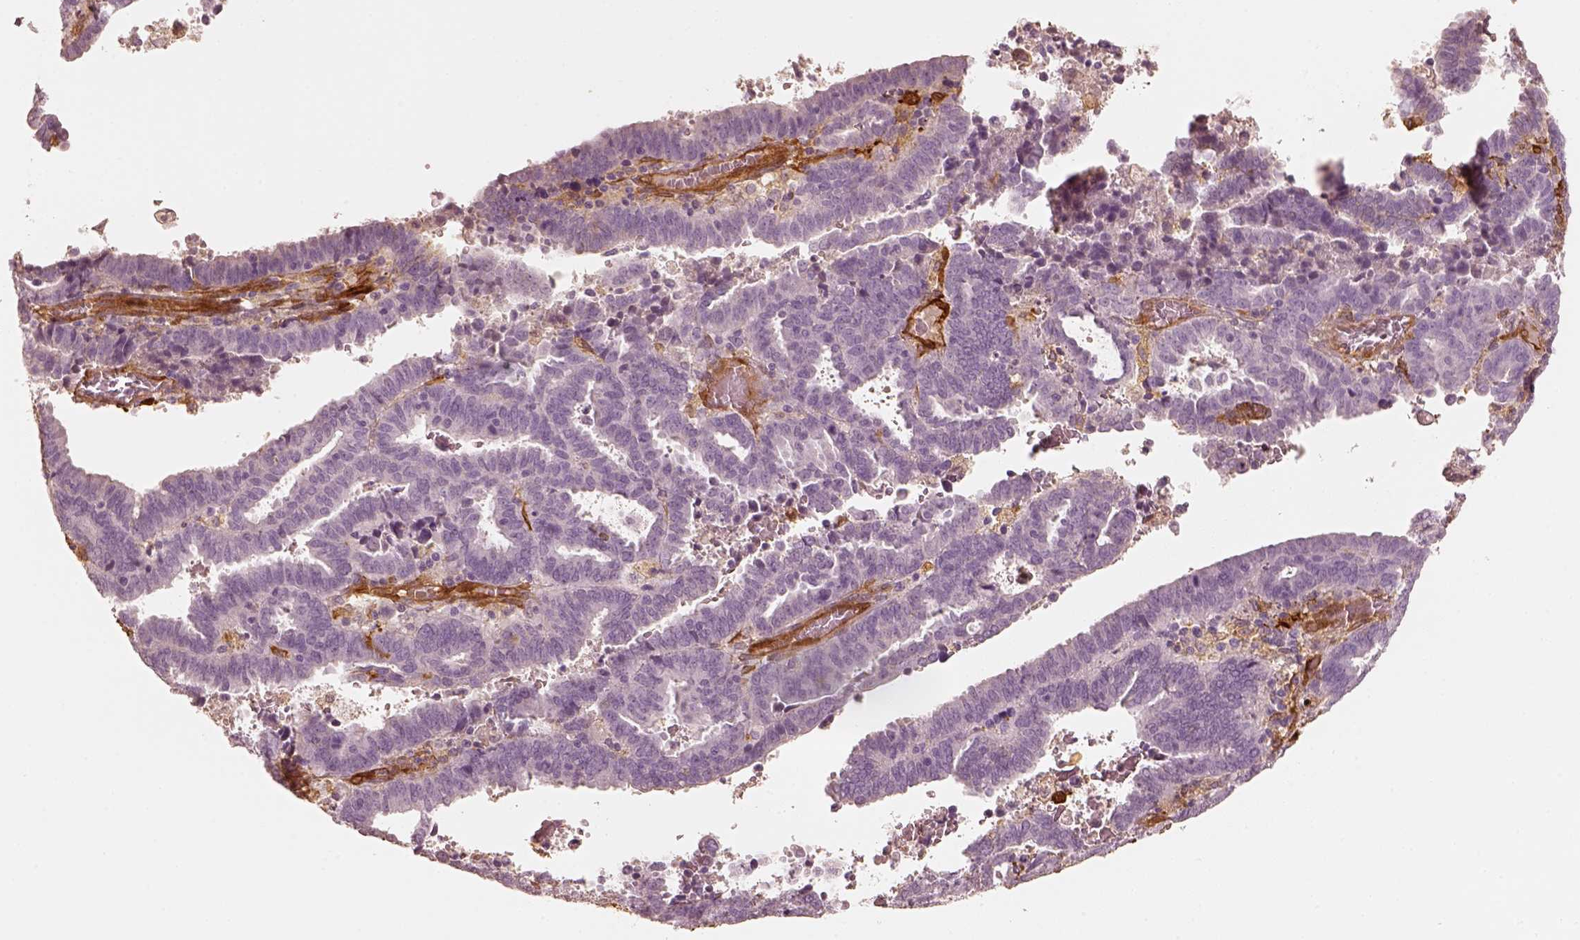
{"staining": {"intensity": "negative", "quantity": "none", "location": "none"}, "tissue": "endometrial cancer", "cell_type": "Tumor cells", "image_type": "cancer", "snomed": [{"axis": "morphology", "description": "Adenocarcinoma, NOS"}, {"axis": "topography", "description": "Uterus"}], "caption": "This micrograph is of endometrial cancer stained with immunohistochemistry to label a protein in brown with the nuclei are counter-stained blue. There is no expression in tumor cells.", "gene": "FSCN1", "patient": {"sex": "female", "age": 83}}